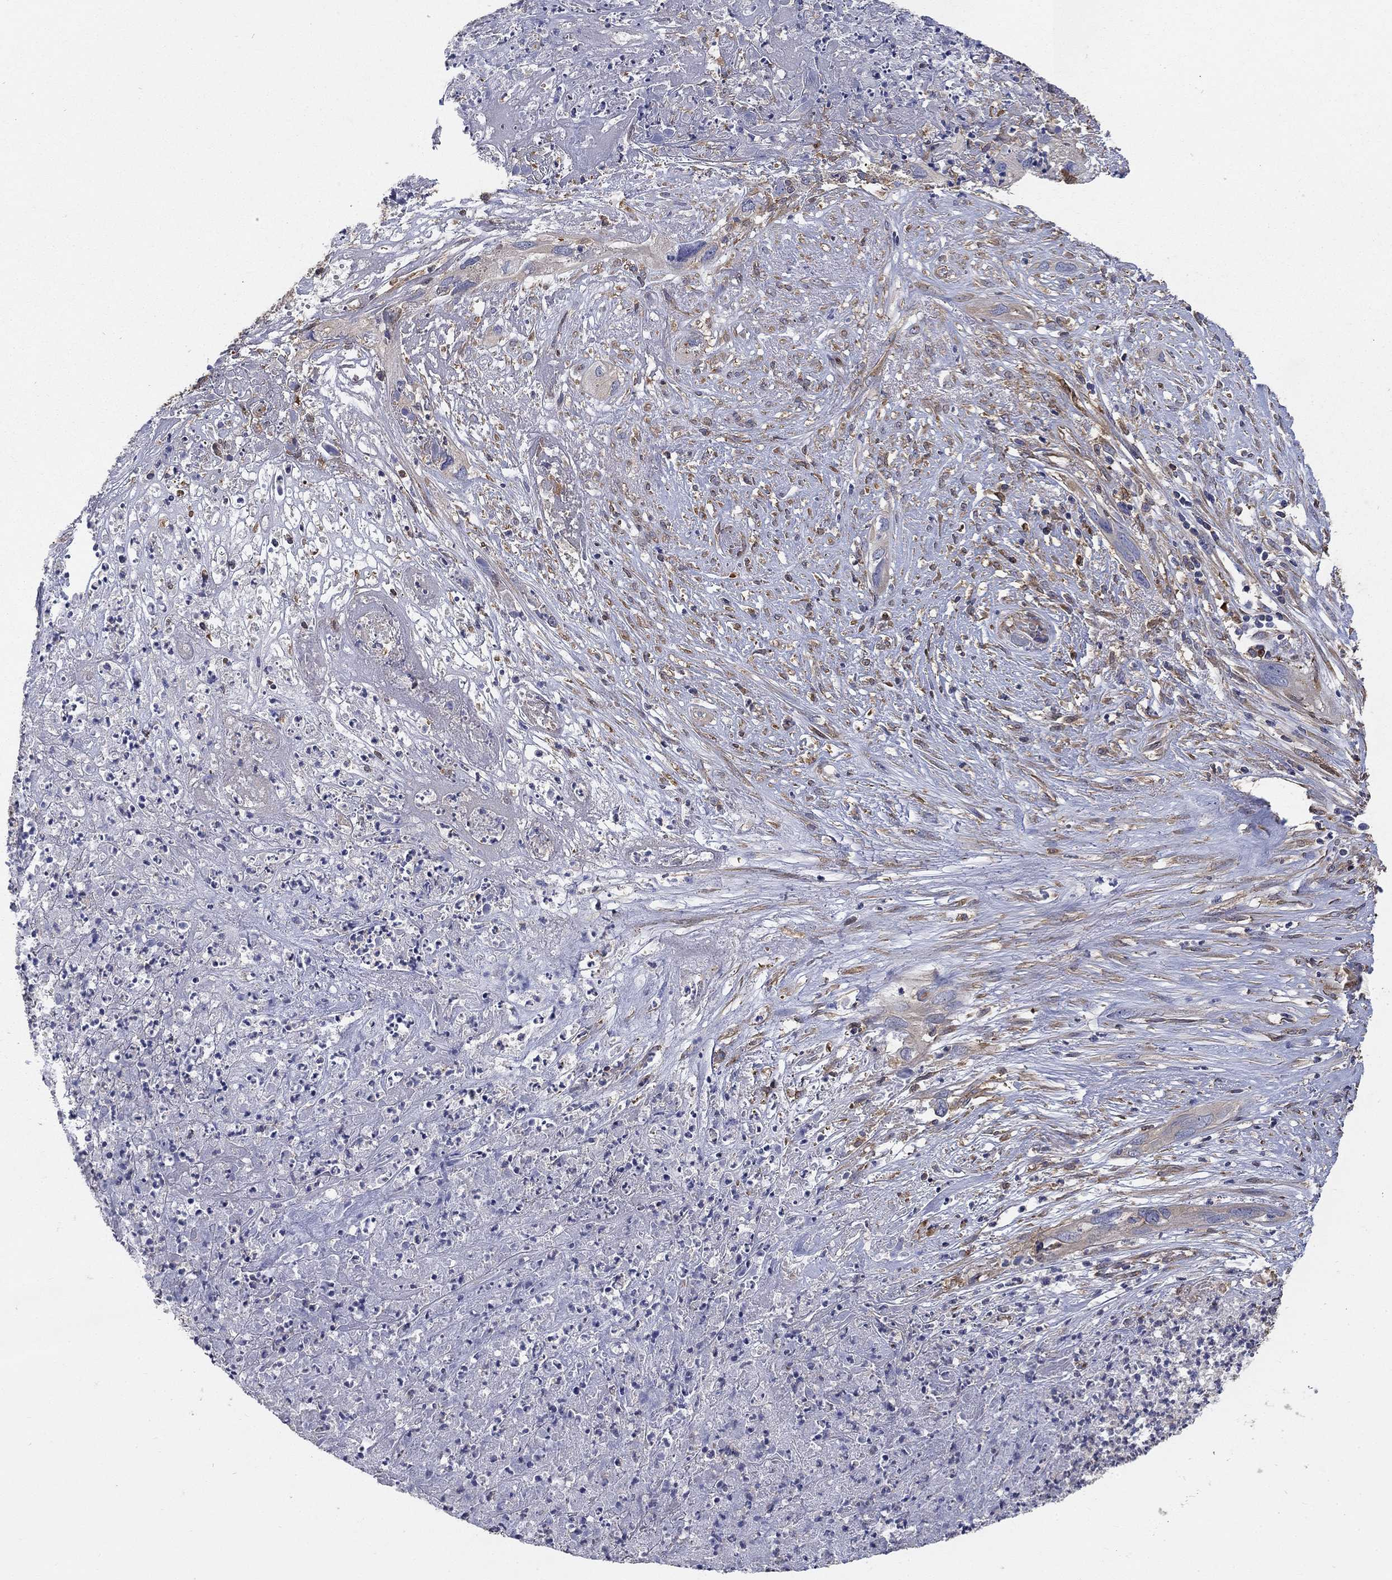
{"staining": {"intensity": "weak", "quantity": "25%-75%", "location": "cytoplasmic/membranous"}, "tissue": "cervical cancer", "cell_type": "Tumor cells", "image_type": "cancer", "snomed": [{"axis": "morphology", "description": "Squamous cell carcinoma, NOS"}, {"axis": "topography", "description": "Cervix"}], "caption": "High-power microscopy captured an immunohistochemistry (IHC) micrograph of cervical cancer, revealing weak cytoplasmic/membranous expression in about 25%-75% of tumor cells. Ihc stains the protein in brown and the nuclei are stained blue.", "gene": "DPYSL2", "patient": {"sex": "female", "age": 57}}